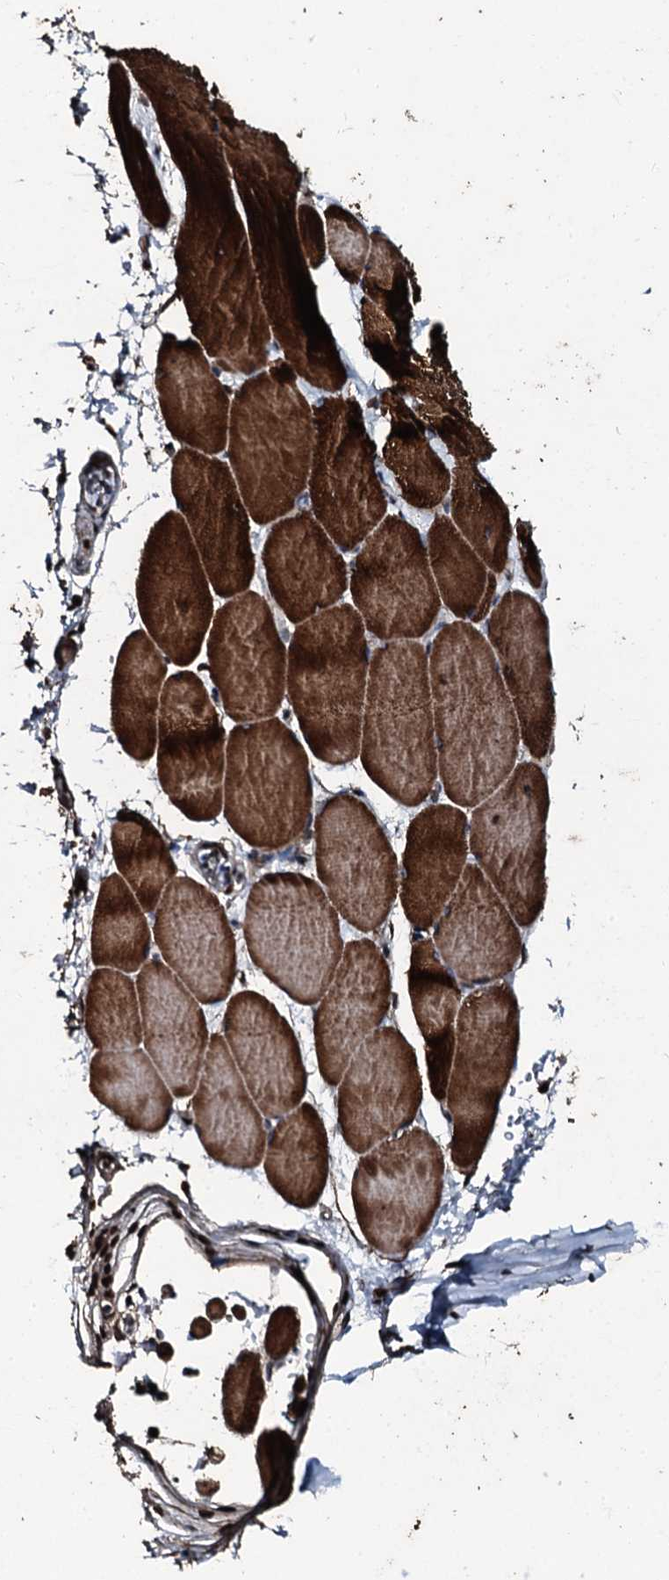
{"staining": {"intensity": "strong", "quantity": ">75%", "location": "cytoplasmic/membranous,nuclear"}, "tissue": "skeletal muscle", "cell_type": "Myocytes", "image_type": "normal", "snomed": [{"axis": "morphology", "description": "Normal tissue, NOS"}, {"axis": "topography", "description": "Skeletal muscle"}, {"axis": "topography", "description": "Parathyroid gland"}], "caption": "About >75% of myocytes in benign human skeletal muscle show strong cytoplasmic/membranous,nuclear protein positivity as visualized by brown immunohistochemical staining.", "gene": "FAAP24", "patient": {"sex": "female", "age": 37}}